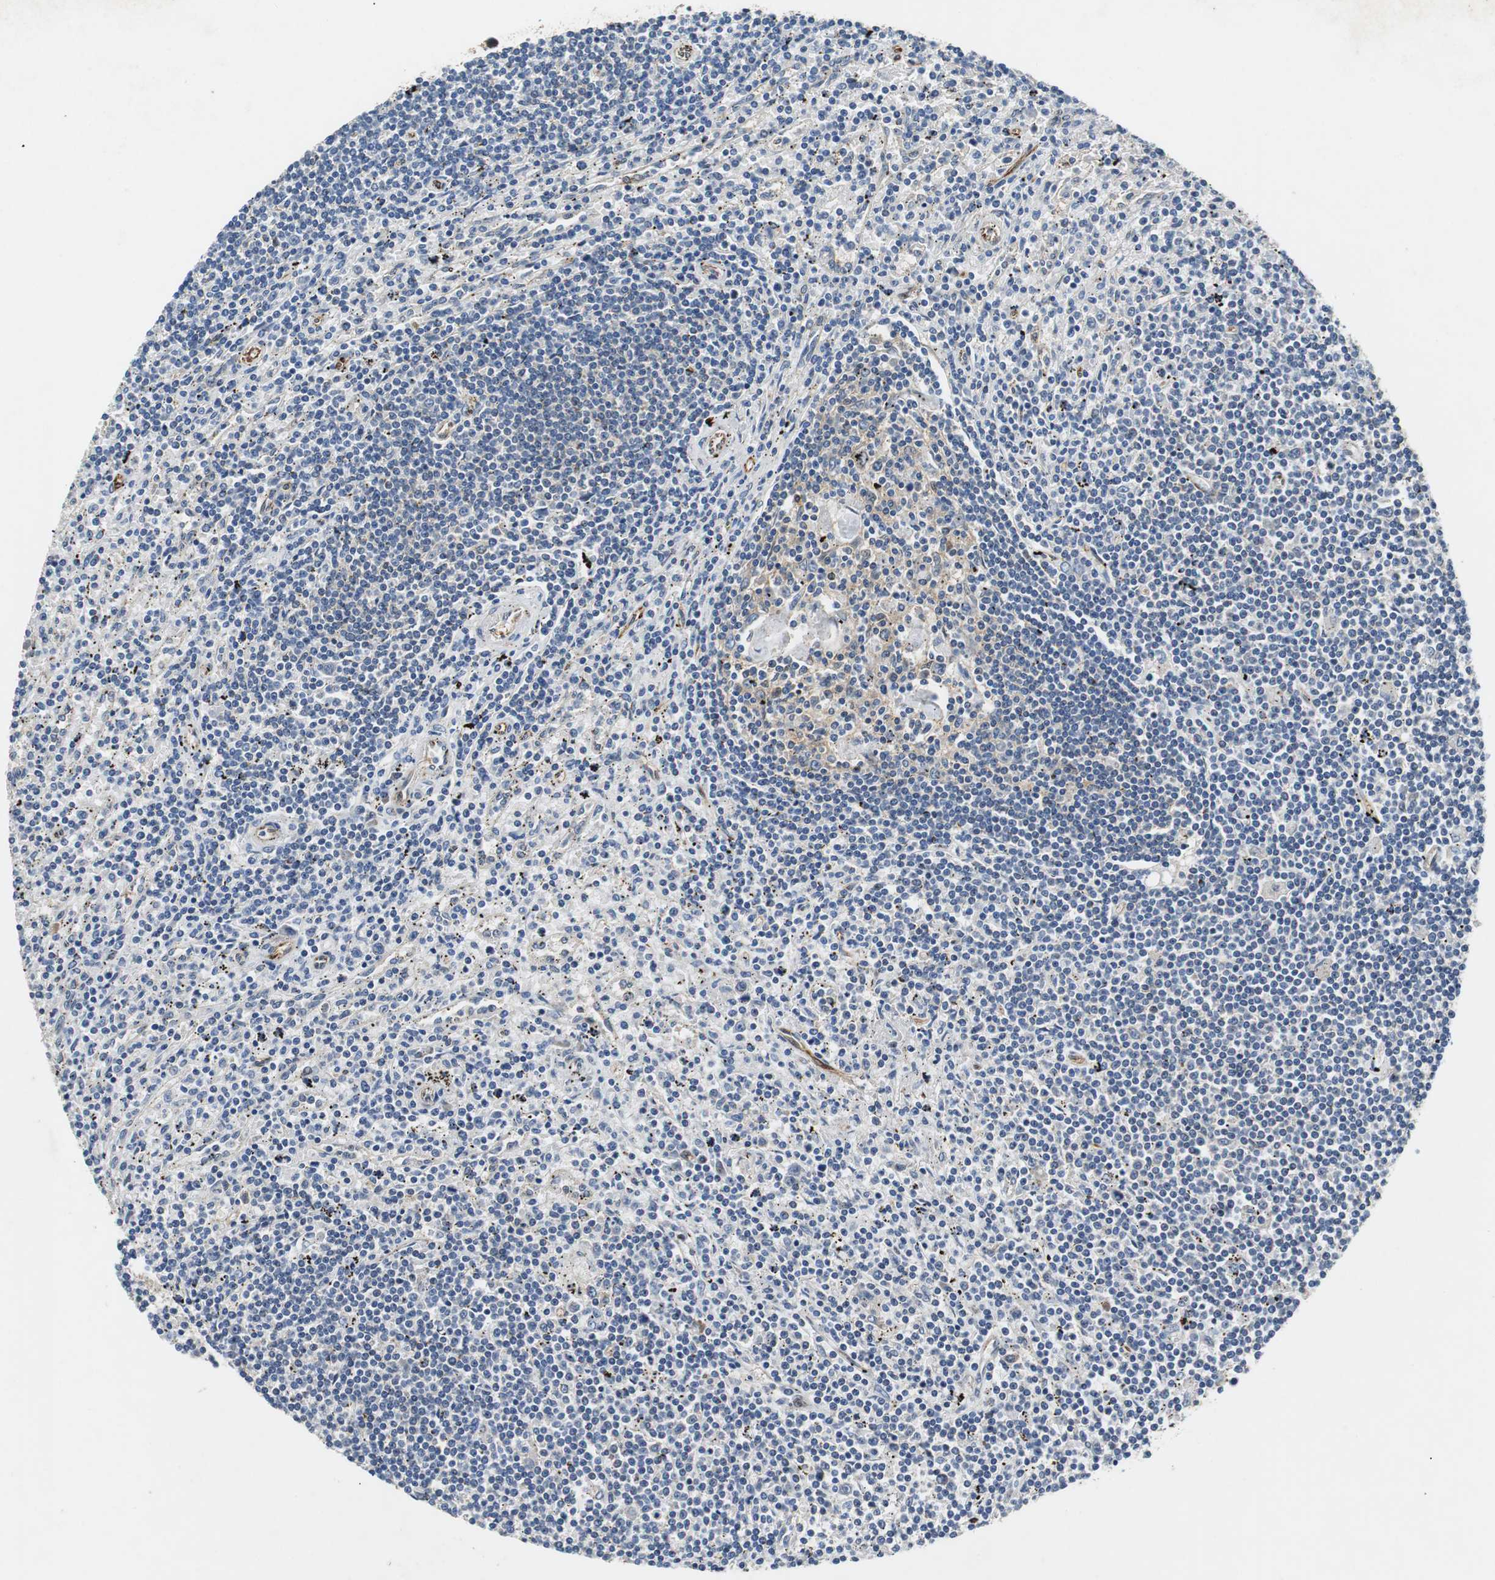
{"staining": {"intensity": "negative", "quantity": "none", "location": "none"}, "tissue": "lymphoma", "cell_type": "Tumor cells", "image_type": "cancer", "snomed": [{"axis": "morphology", "description": "Malignant lymphoma, non-Hodgkin's type, Low grade"}, {"axis": "topography", "description": "Spleen"}], "caption": "IHC photomicrograph of neoplastic tissue: lymphoma stained with DAB (3,3'-diaminobenzidine) shows no significant protein positivity in tumor cells.", "gene": "ISCU", "patient": {"sex": "male", "age": 76}}